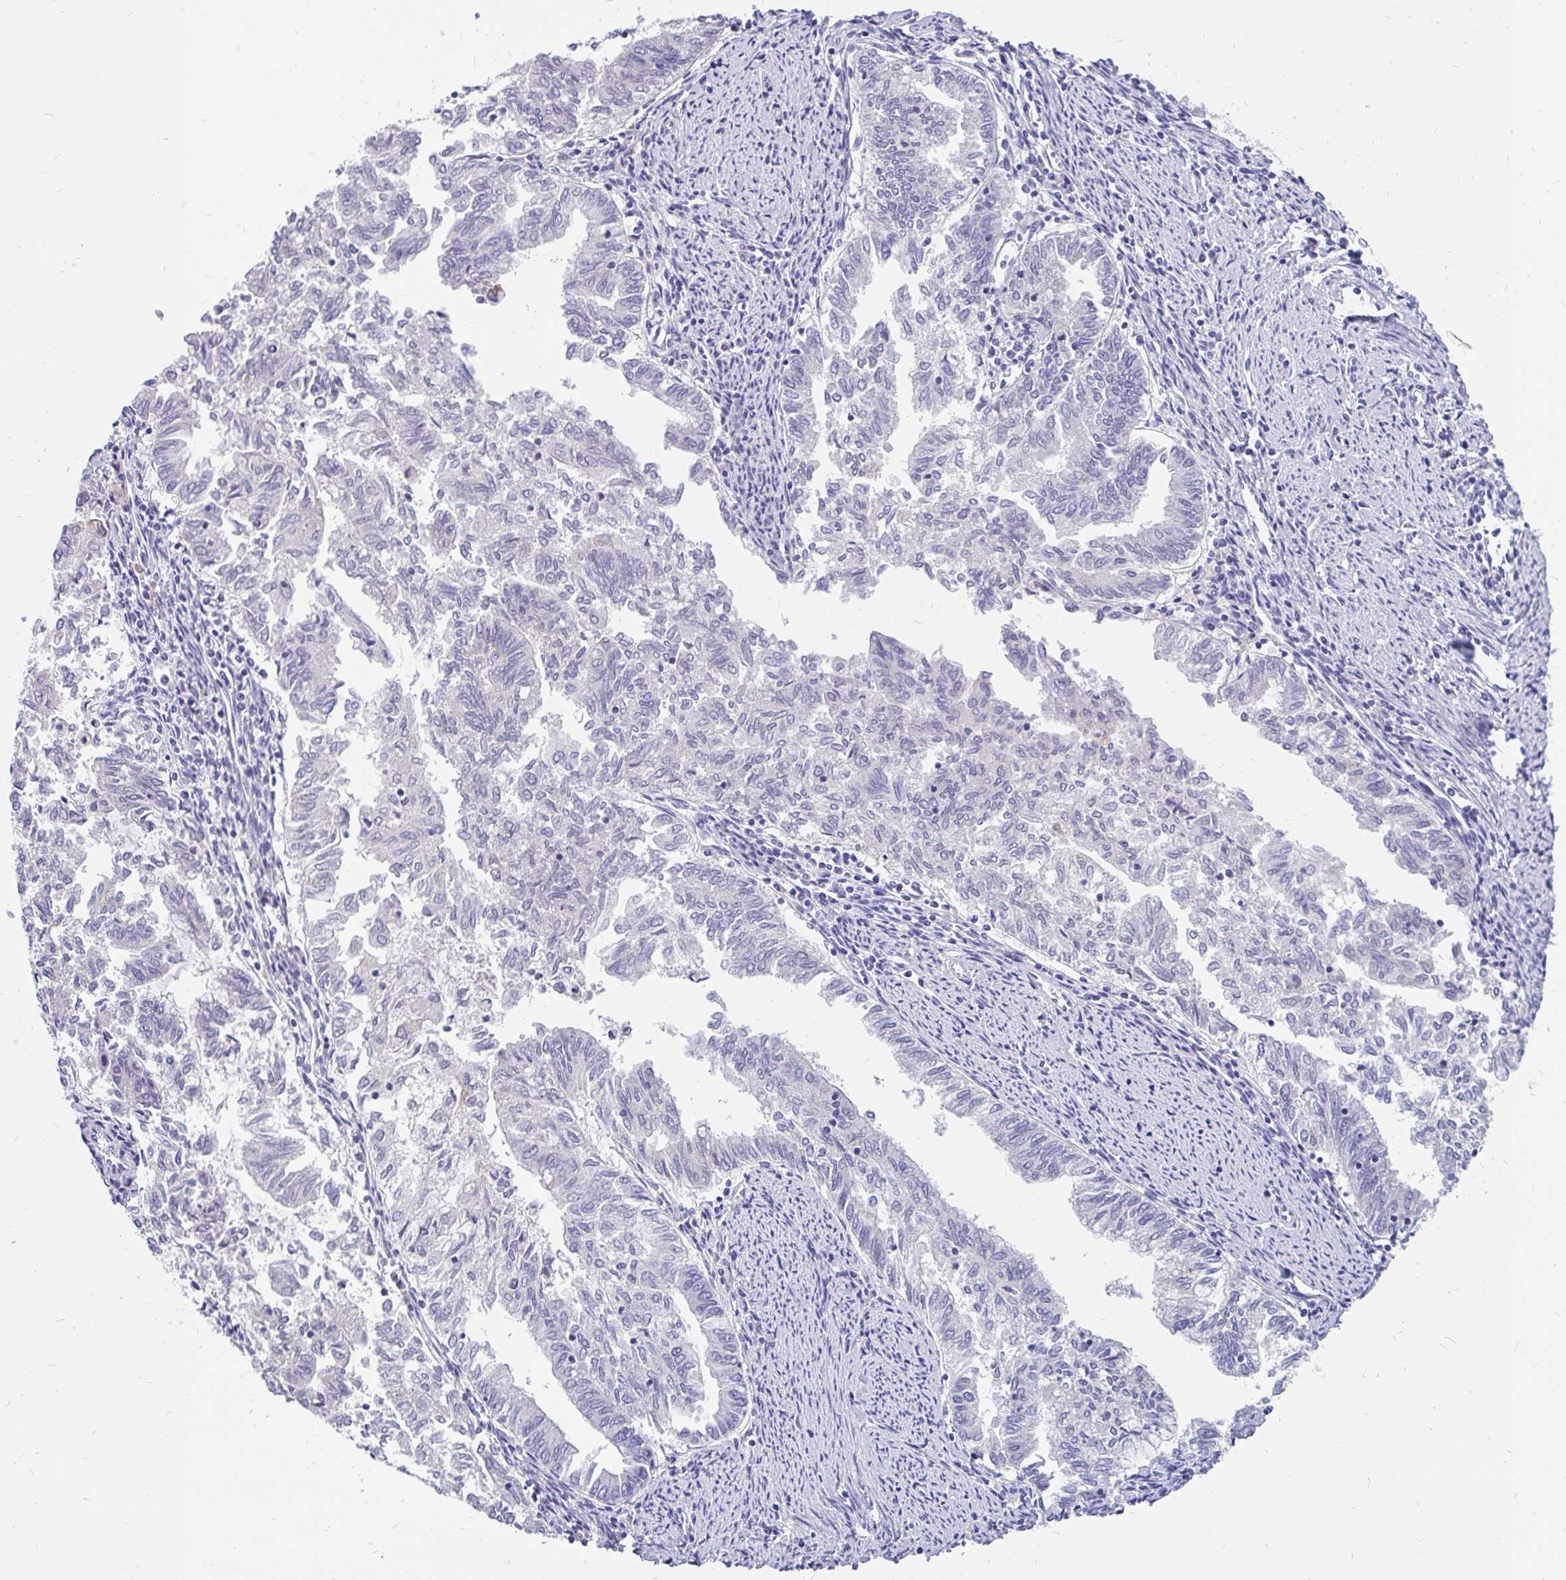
{"staining": {"intensity": "negative", "quantity": "none", "location": "none"}, "tissue": "endometrial cancer", "cell_type": "Tumor cells", "image_type": "cancer", "snomed": [{"axis": "morphology", "description": "Adenocarcinoma, NOS"}, {"axis": "topography", "description": "Endometrium"}], "caption": "Immunohistochemical staining of endometrial cancer (adenocarcinoma) shows no significant expression in tumor cells.", "gene": "INTS5", "patient": {"sex": "female", "age": 79}}